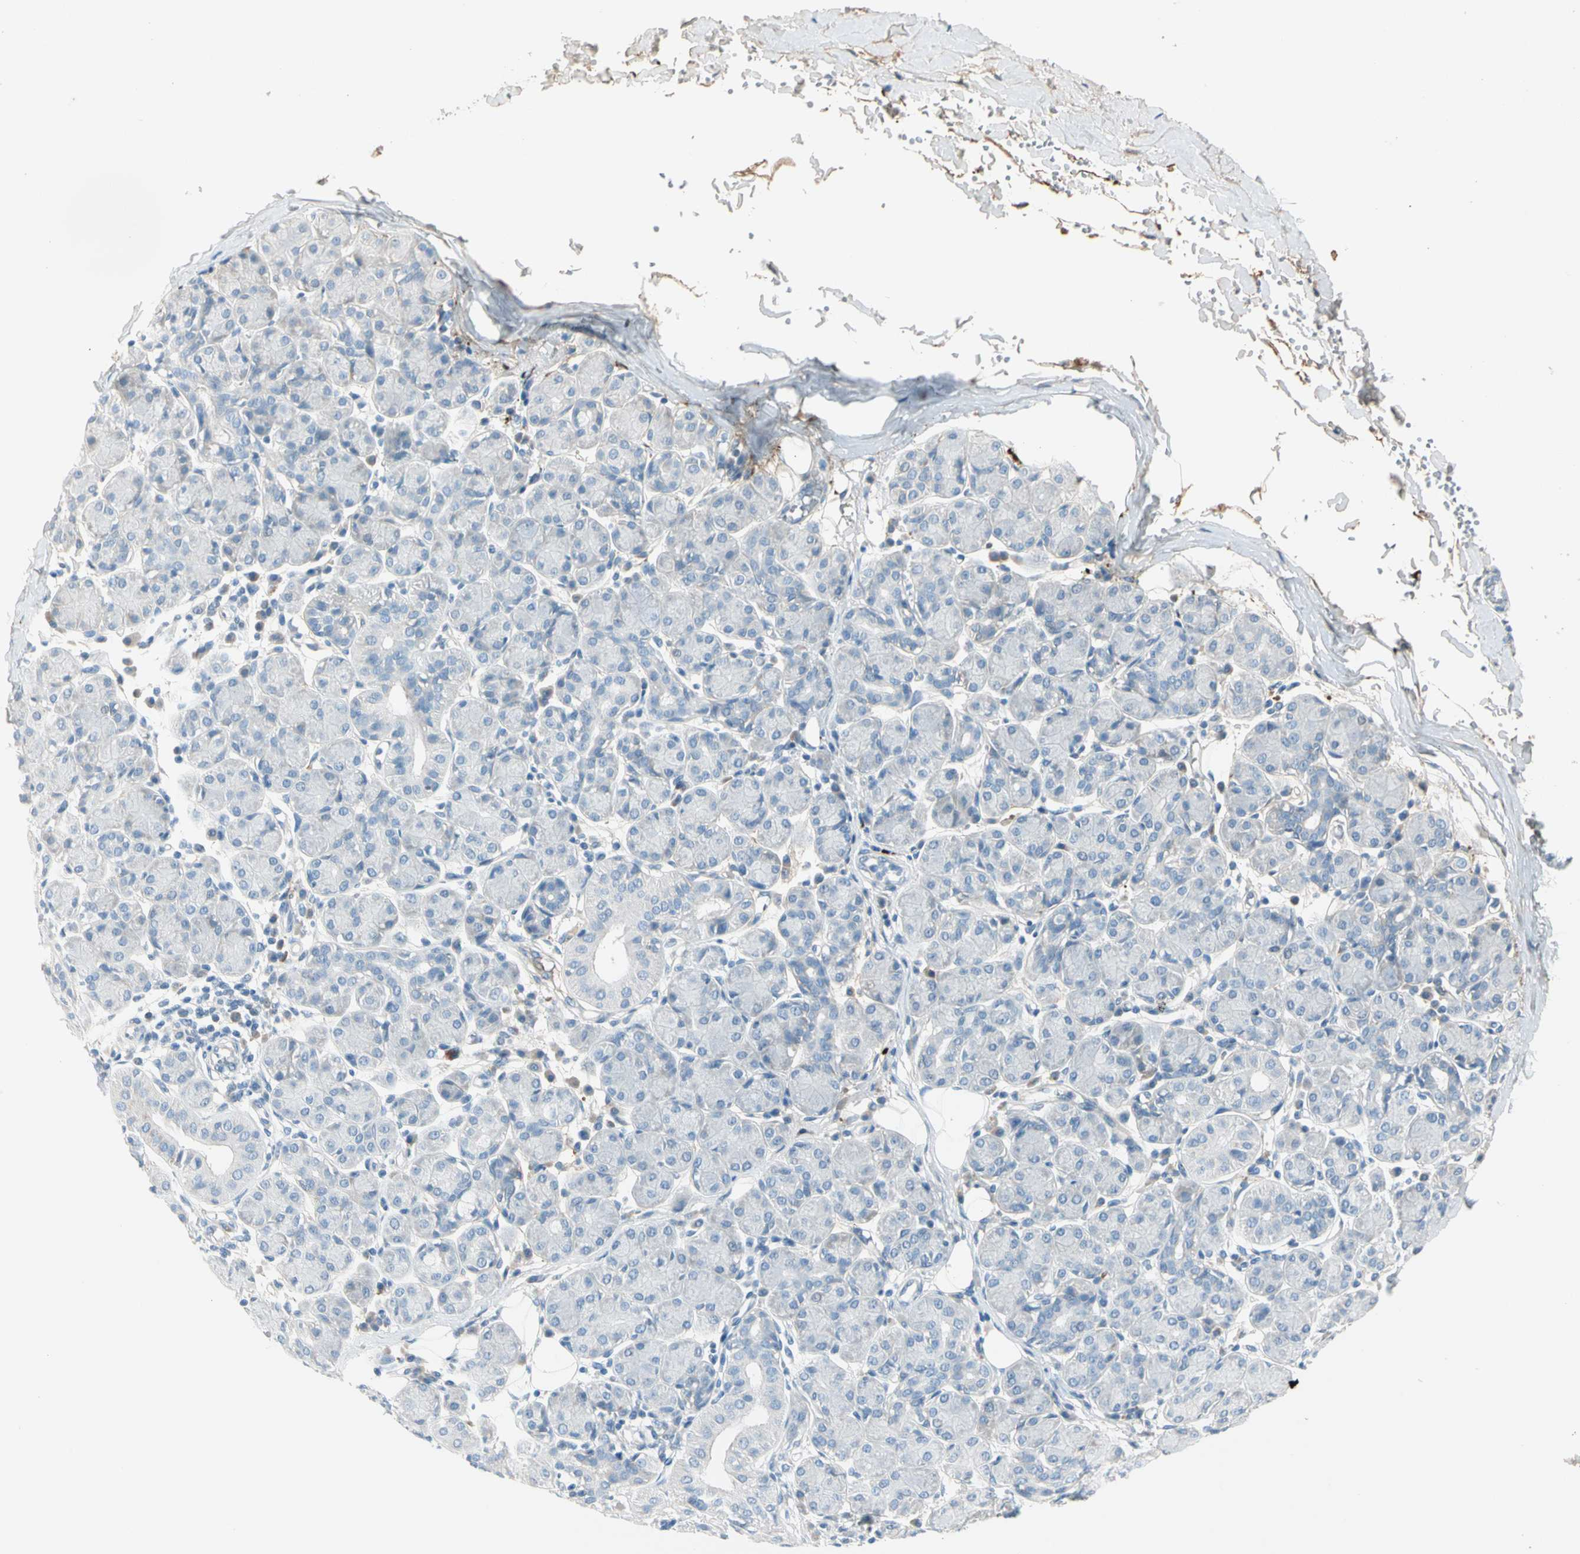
{"staining": {"intensity": "negative", "quantity": "none", "location": "none"}, "tissue": "salivary gland", "cell_type": "Glandular cells", "image_type": "normal", "snomed": [{"axis": "morphology", "description": "Normal tissue, NOS"}, {"axis": "morphology", "description": "Inflammation, NOS"}, {"axis": "topography", "description": "Lymph node"}, {"axis": "topography", "description": "Salivary gland"}], "caption": "Glandular cells are negative for protein expression in benign human salivary gland. Brightfield microscopy of immunohistochemistry (IHC) stained with DAB (3,3'-diaminobenzidine) (brown) and hematoxylin (blue), captured at high magnification.", "gene": "SERPIND1", "patient": {"sex": "male", "age": 3}}